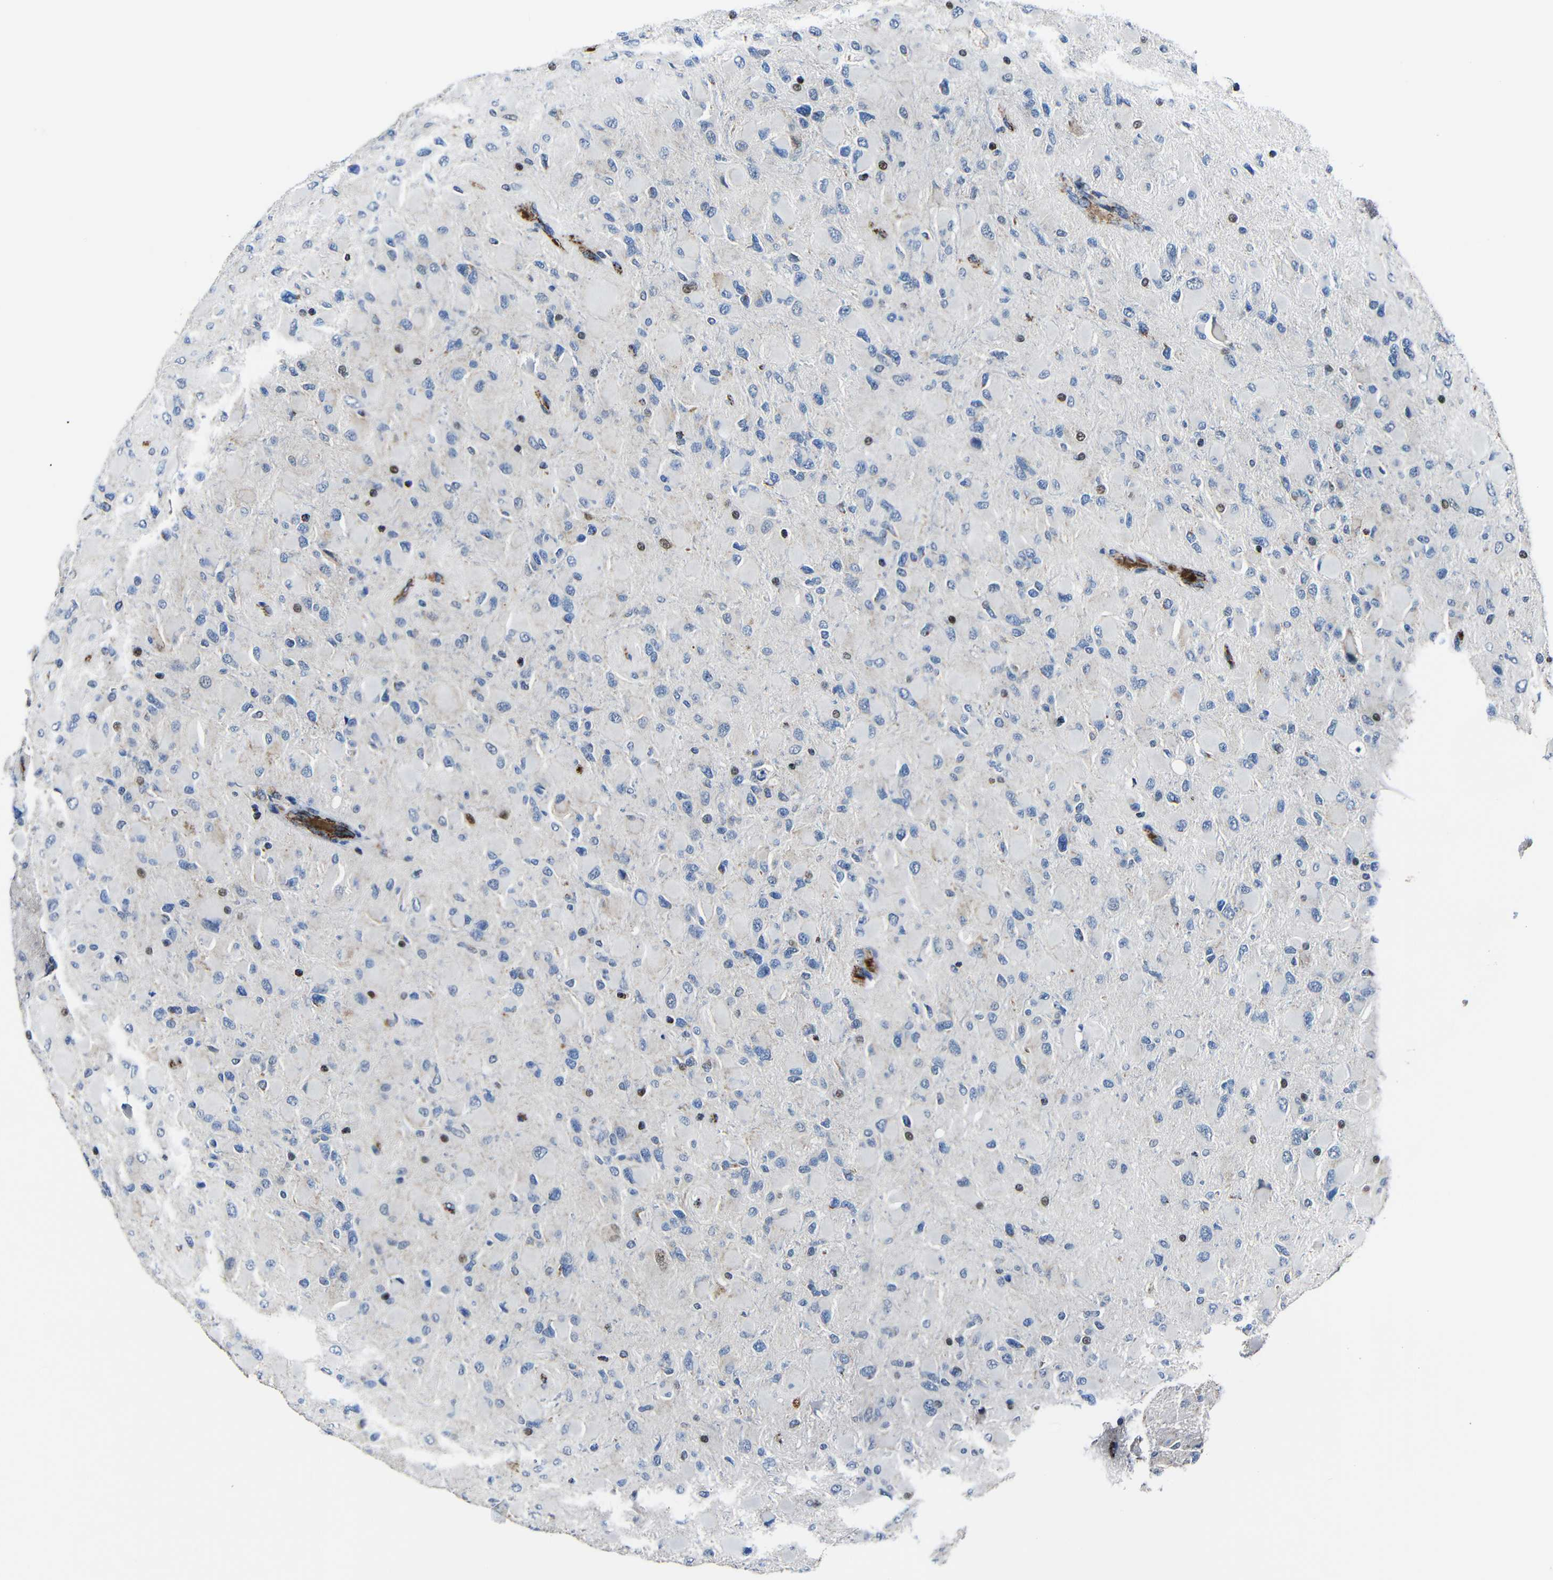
{"staining": {"intensity": "moderate", "quantity": "<25%", "location": "nuclear"}, "tissue": "glioma", "cell_type": "Tumor cells", "image_type": "cancer", "snomed": [{"axis": "morphology", "description": "Glioma, malignant, High grade"}, {"axis": "topography", "description": "Cerebral cortex"}], "caption": "Immunohistochemical staining of human glioma exhibits moderate nuclear protein expression in approximately <25% of tumor cells. (Brightfield microscopy of DAB IHC at high magnification).", "gene": "CA5B", "patient": {"sex": "female", "age": 36}}